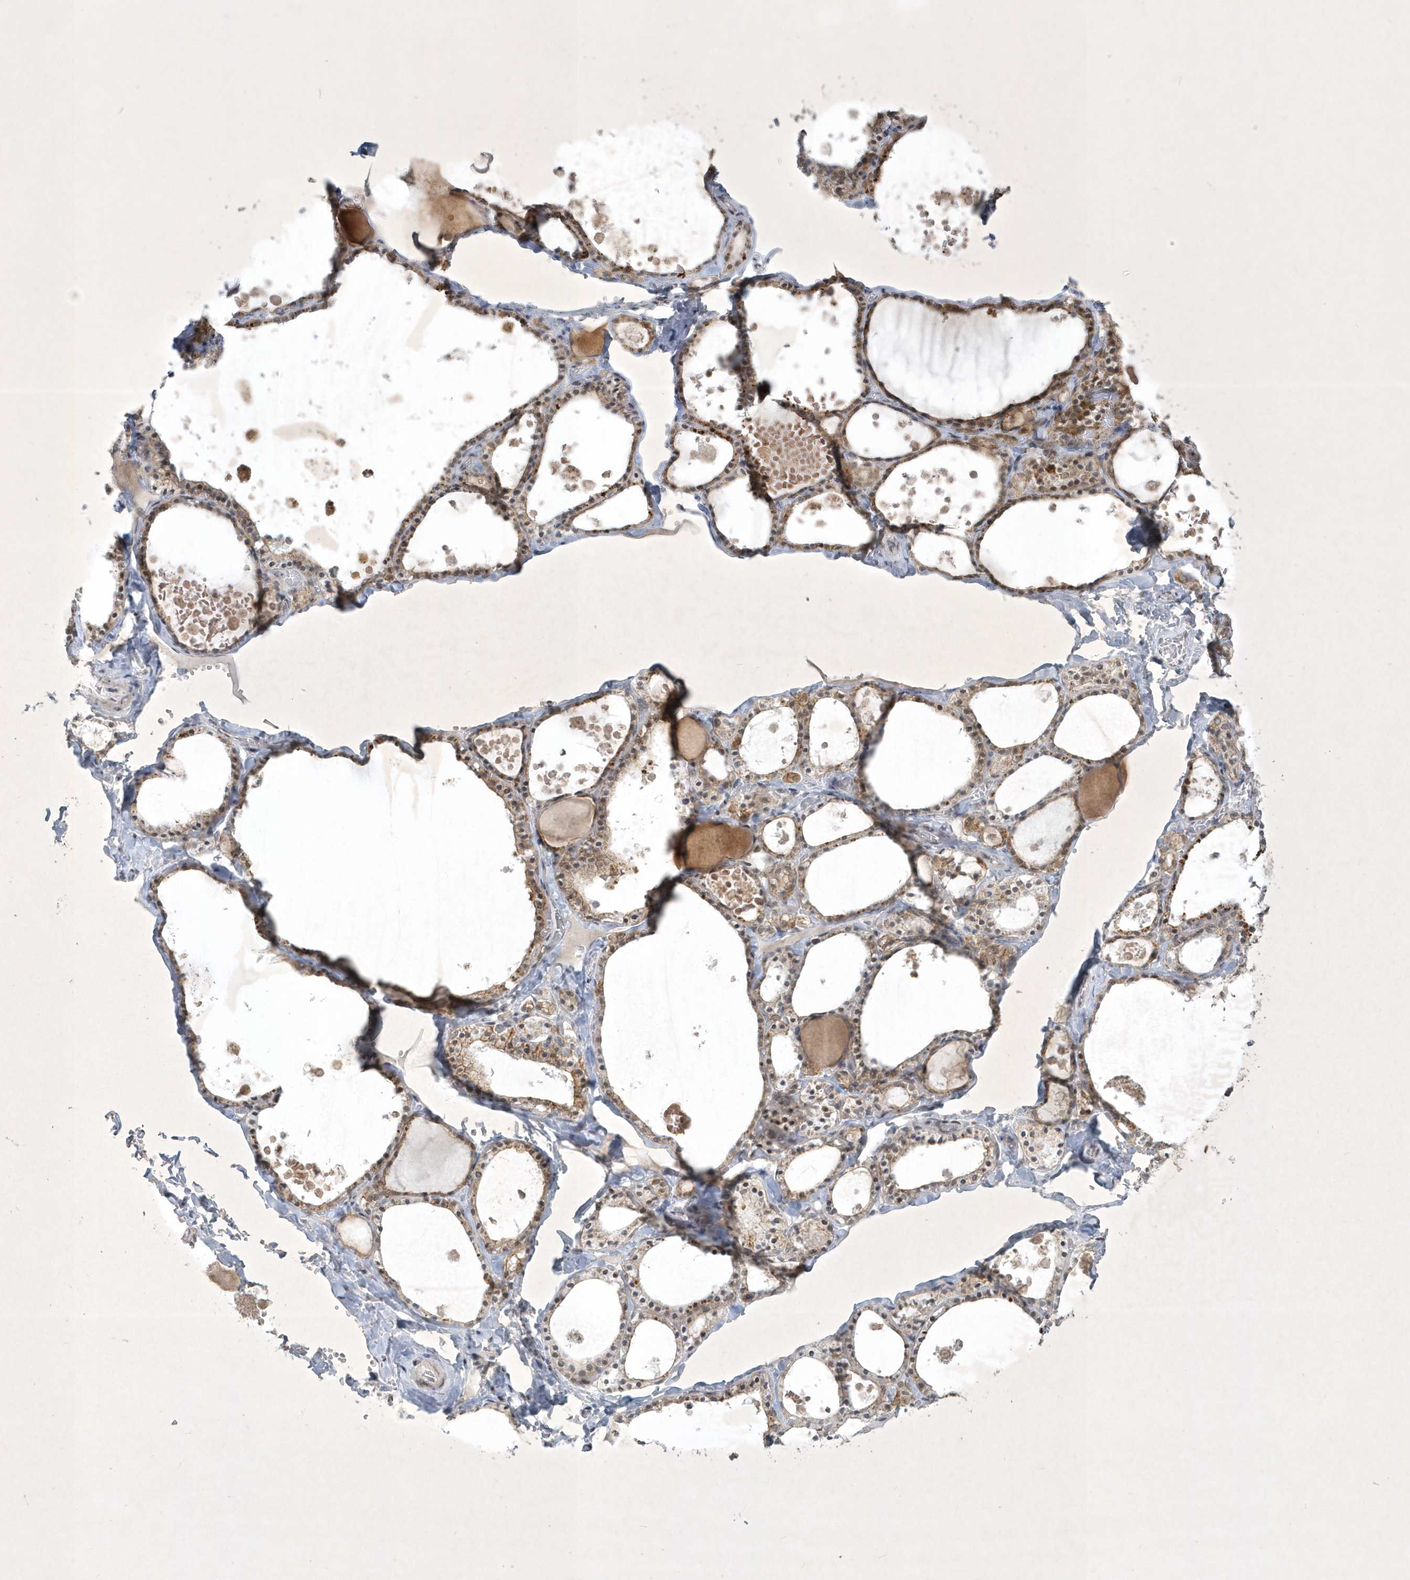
{"staining": {"intensity": "weak", "quantity": "<25%", "location": "cytoplasmic/membranous,nuclear"}, "tissue": "thyroid gland", "cell_type": "Glandular cells", "image_type": "normal", "snomed": [{"axis": "morphology", "description": "Normal tissue, NOS"}, {"axis": "topography", "description": "Thyroid gland"}], "caption": "Immunohistochemistry (IHC) of benign human thyroid gland demonstrates no staining in glandular cells. (Stains: DAB immunohistochemistry with hematoxylin counter stain, Microscopy: brightfield microscopy at high magnification).", "gene": "ZBTB9", "patient": {"sex": "male", "age": 56}}